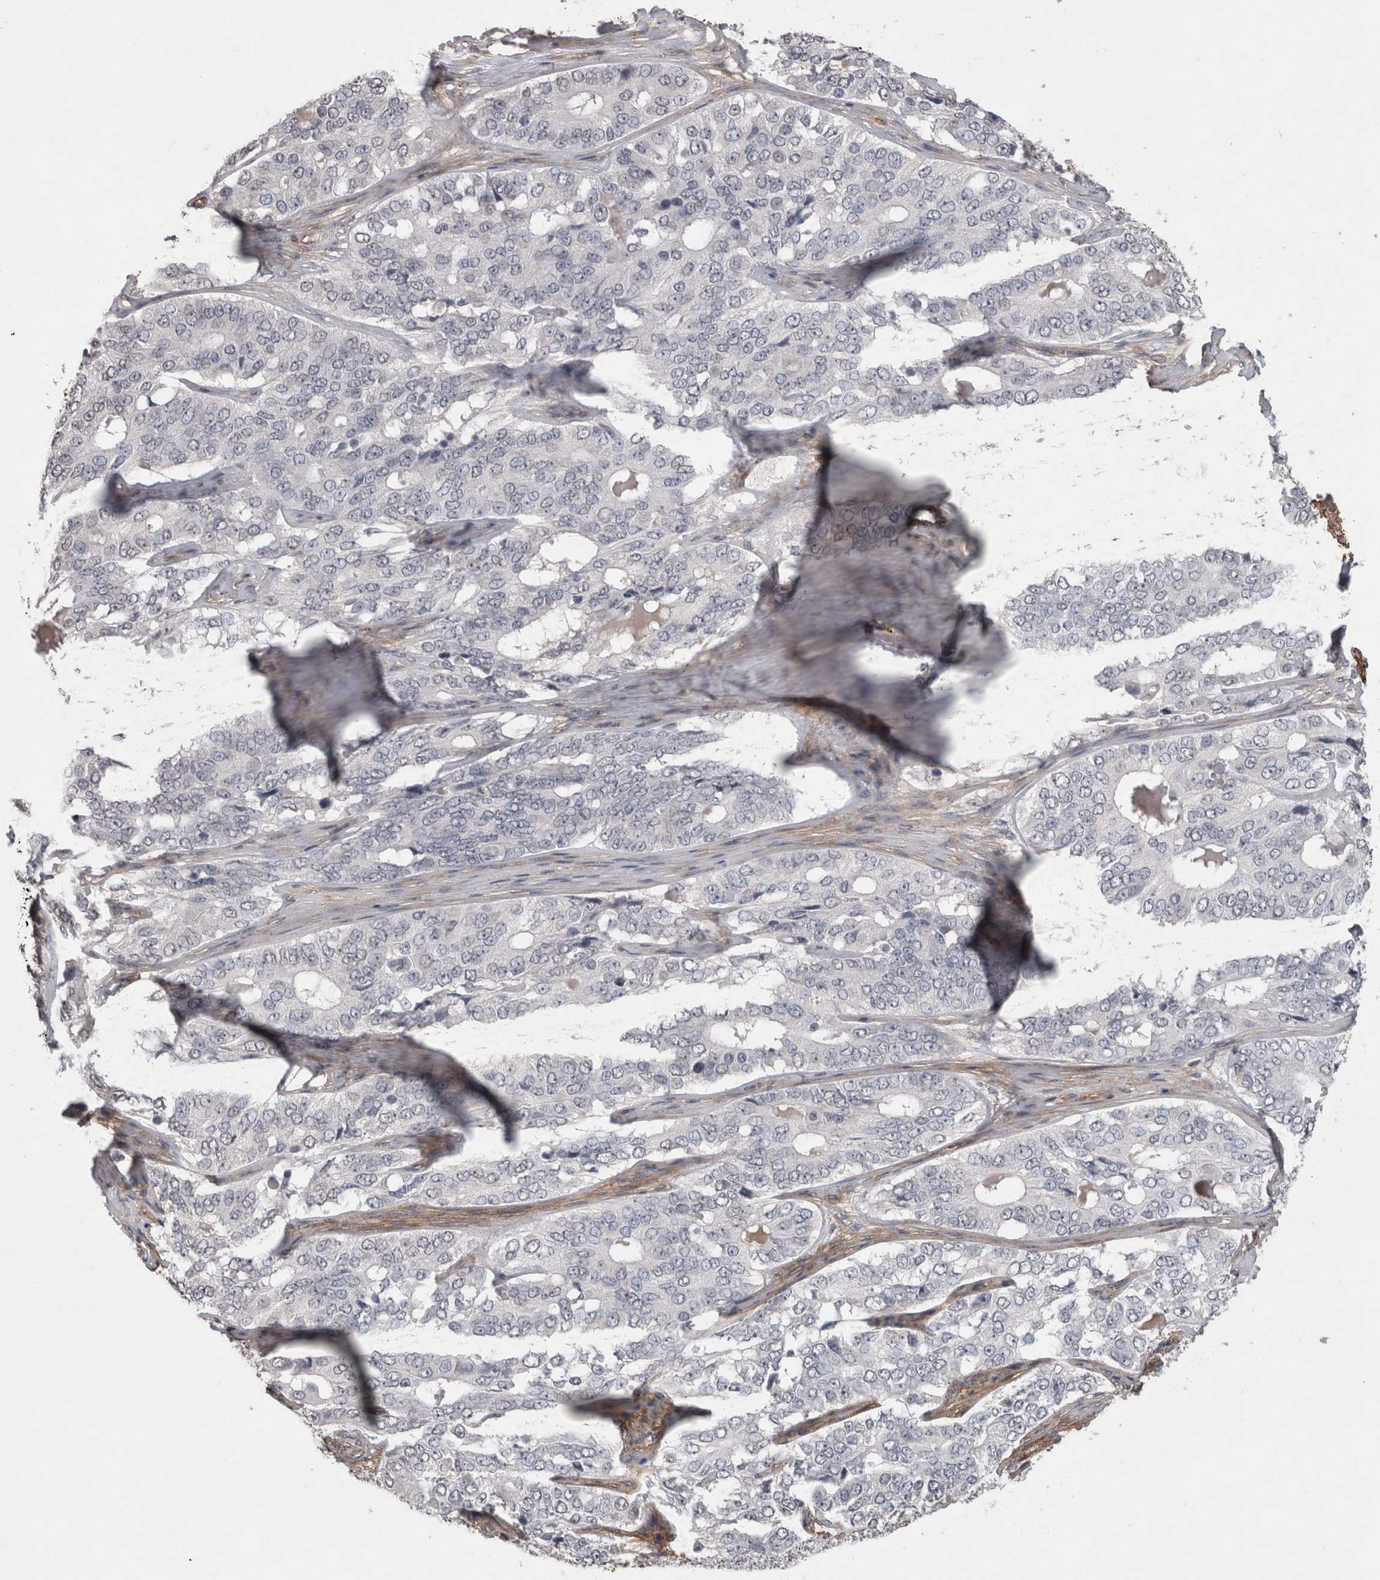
{"staining": {"intensity": "negative", "quantity": "none", "location": "none"}, "tissue": "ovarian cancer", "cell_type": "Tumor cells", "image_type": "cancer", "snomed": [{"axis": "morphology", "description": "Carcinoma, endometroid"}, {"axis": "topography", "description": "Ovary"}], "caption": "Ovarian cancer was stained to show a protein in brown. There is no significant staining in tumor cells. The staining was performed using DAB to visualize the protein expression in brown, while the nuclei were stained in blue with hematoxylin (Magnification: 20x).", "gene": "RECK", "patient": {"sex": "female", "age": 51}}